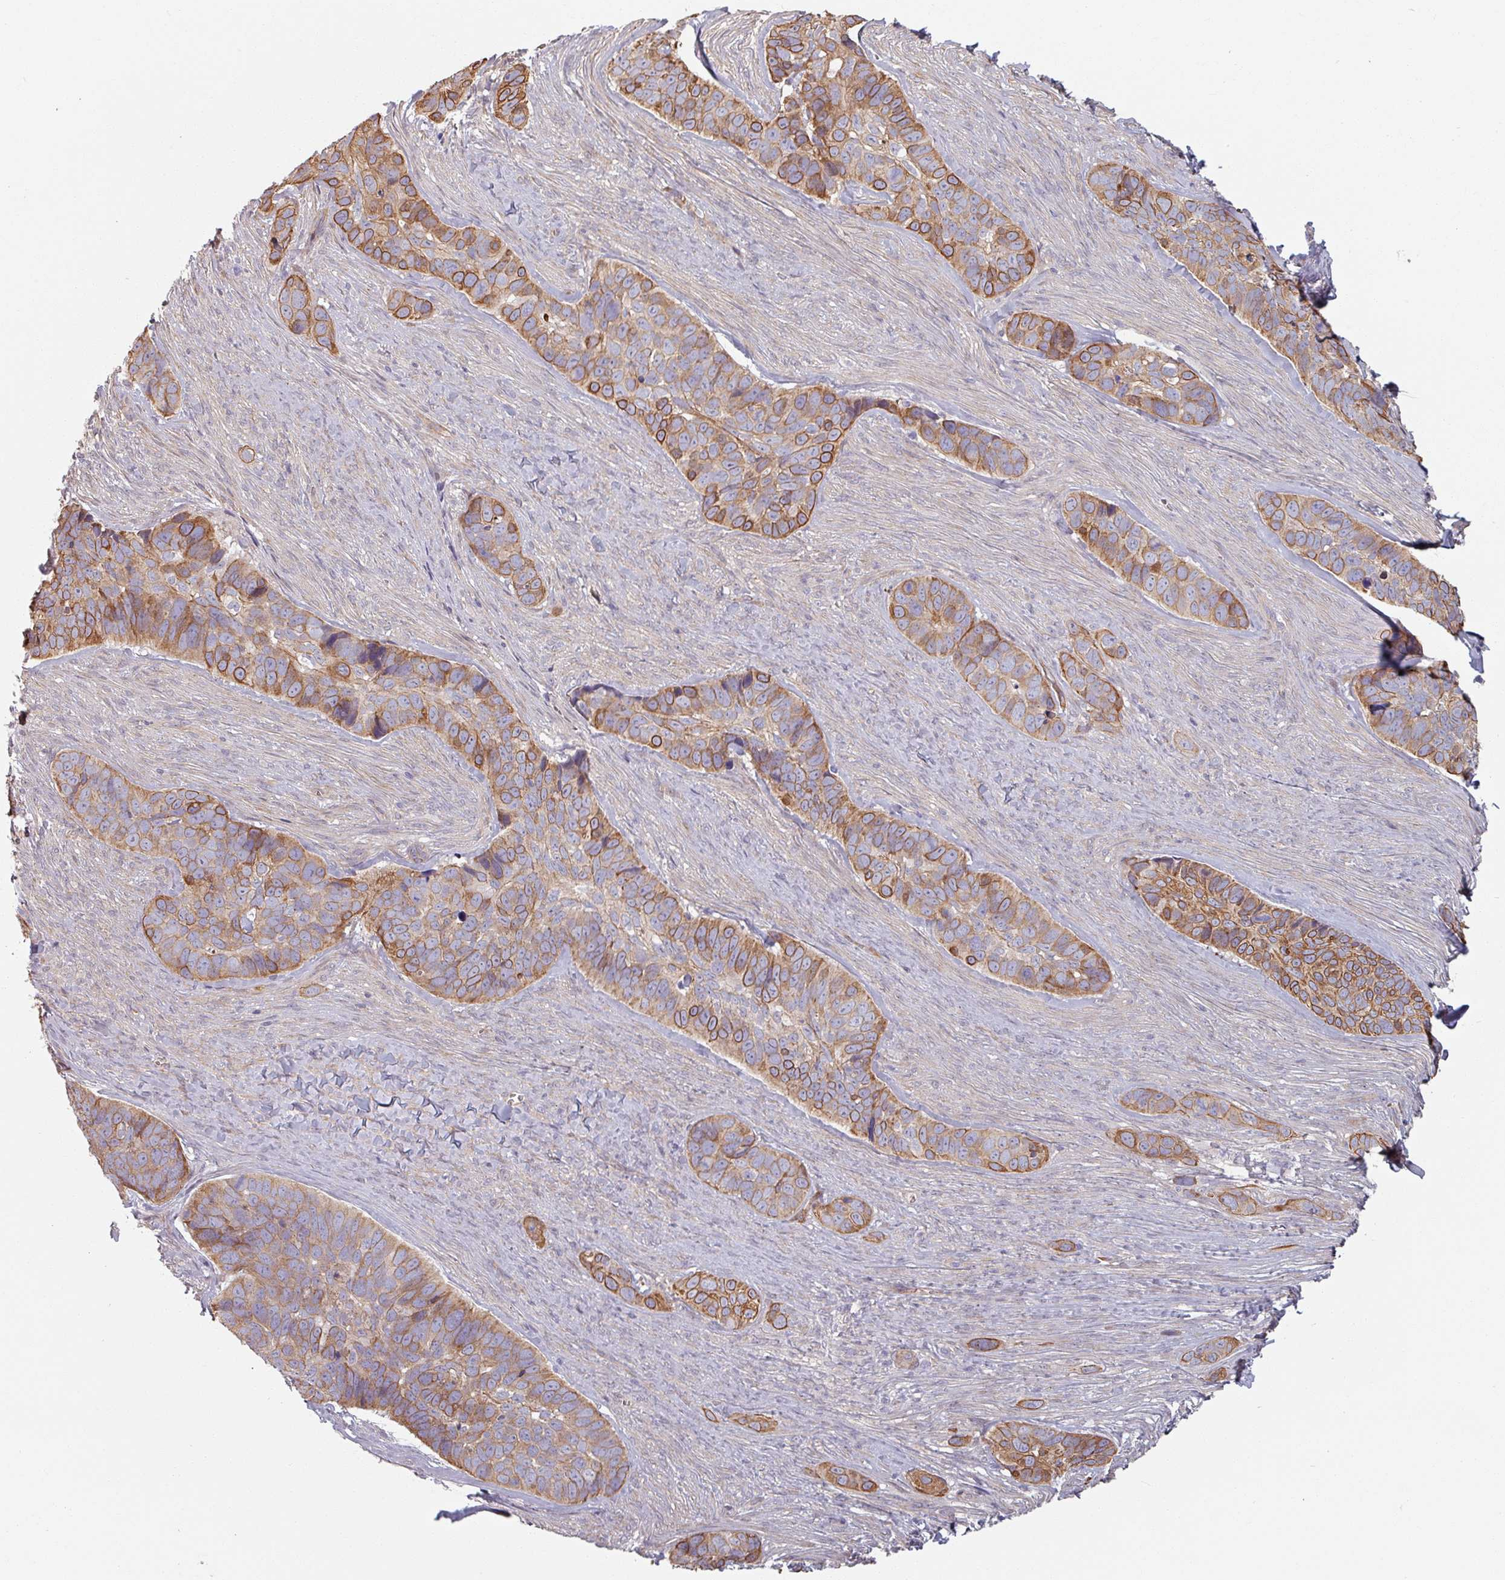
{"staining": {"intensity": "moderate", "quantity": ">75%", "location": "cytoplasmic/membranous"}, "tissue": "skin cancer", "cell_type": "Tumor cells", "image_type": "cancer", "snomed": [{"axis": "morphology", "description": "Basal cell carcinoma"}, {"axis": "topography", "description": "Skin"}], "caption": "High-power microscopy captured an immunohistochemistry micrograph of skin cancer, revealing moderate cytoplasmic/membranous positivity in about >75% of tumor cells.", "gene": "C4BPB", "patient": {"sex": "female", "age": 82}}